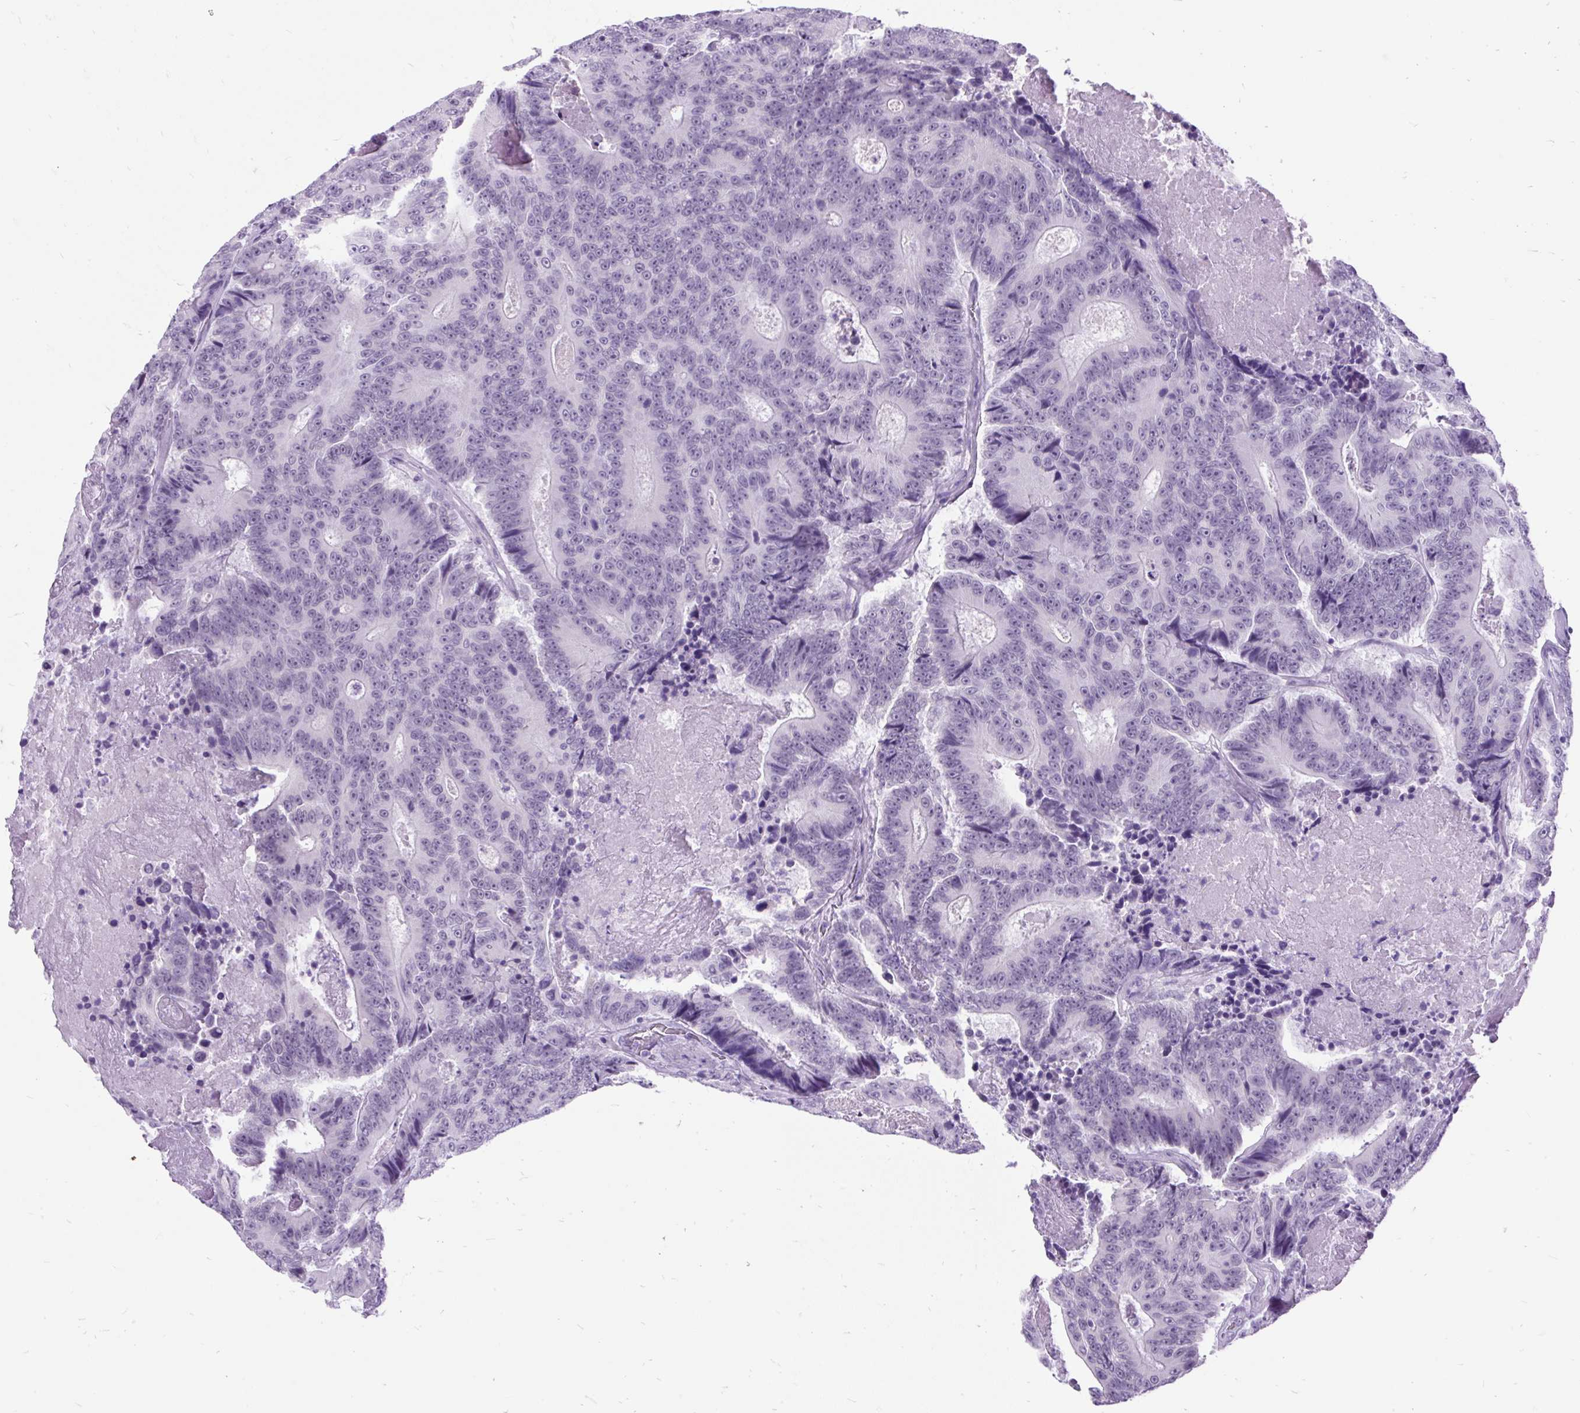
{"staining": {"intensity": "negative", "quantity": "none", "location": "none"}, "tissue": "colorectal cancer", "cell_type": "Tumor cells", "image_type": "cancer", "snomed": [{"axis": "morphology", "description": "Adenocarcinoma, NOS"}, {"axis": "topography", "description": "Colon"}], "caption": "Human adenocarcinoma (colorectal) stained for a protein using immunohistochemistry (IHC) displays no positivity in tumor cells.", "gene": "SCGB1A1", "patient": {"sex": "male", "age": 83}}